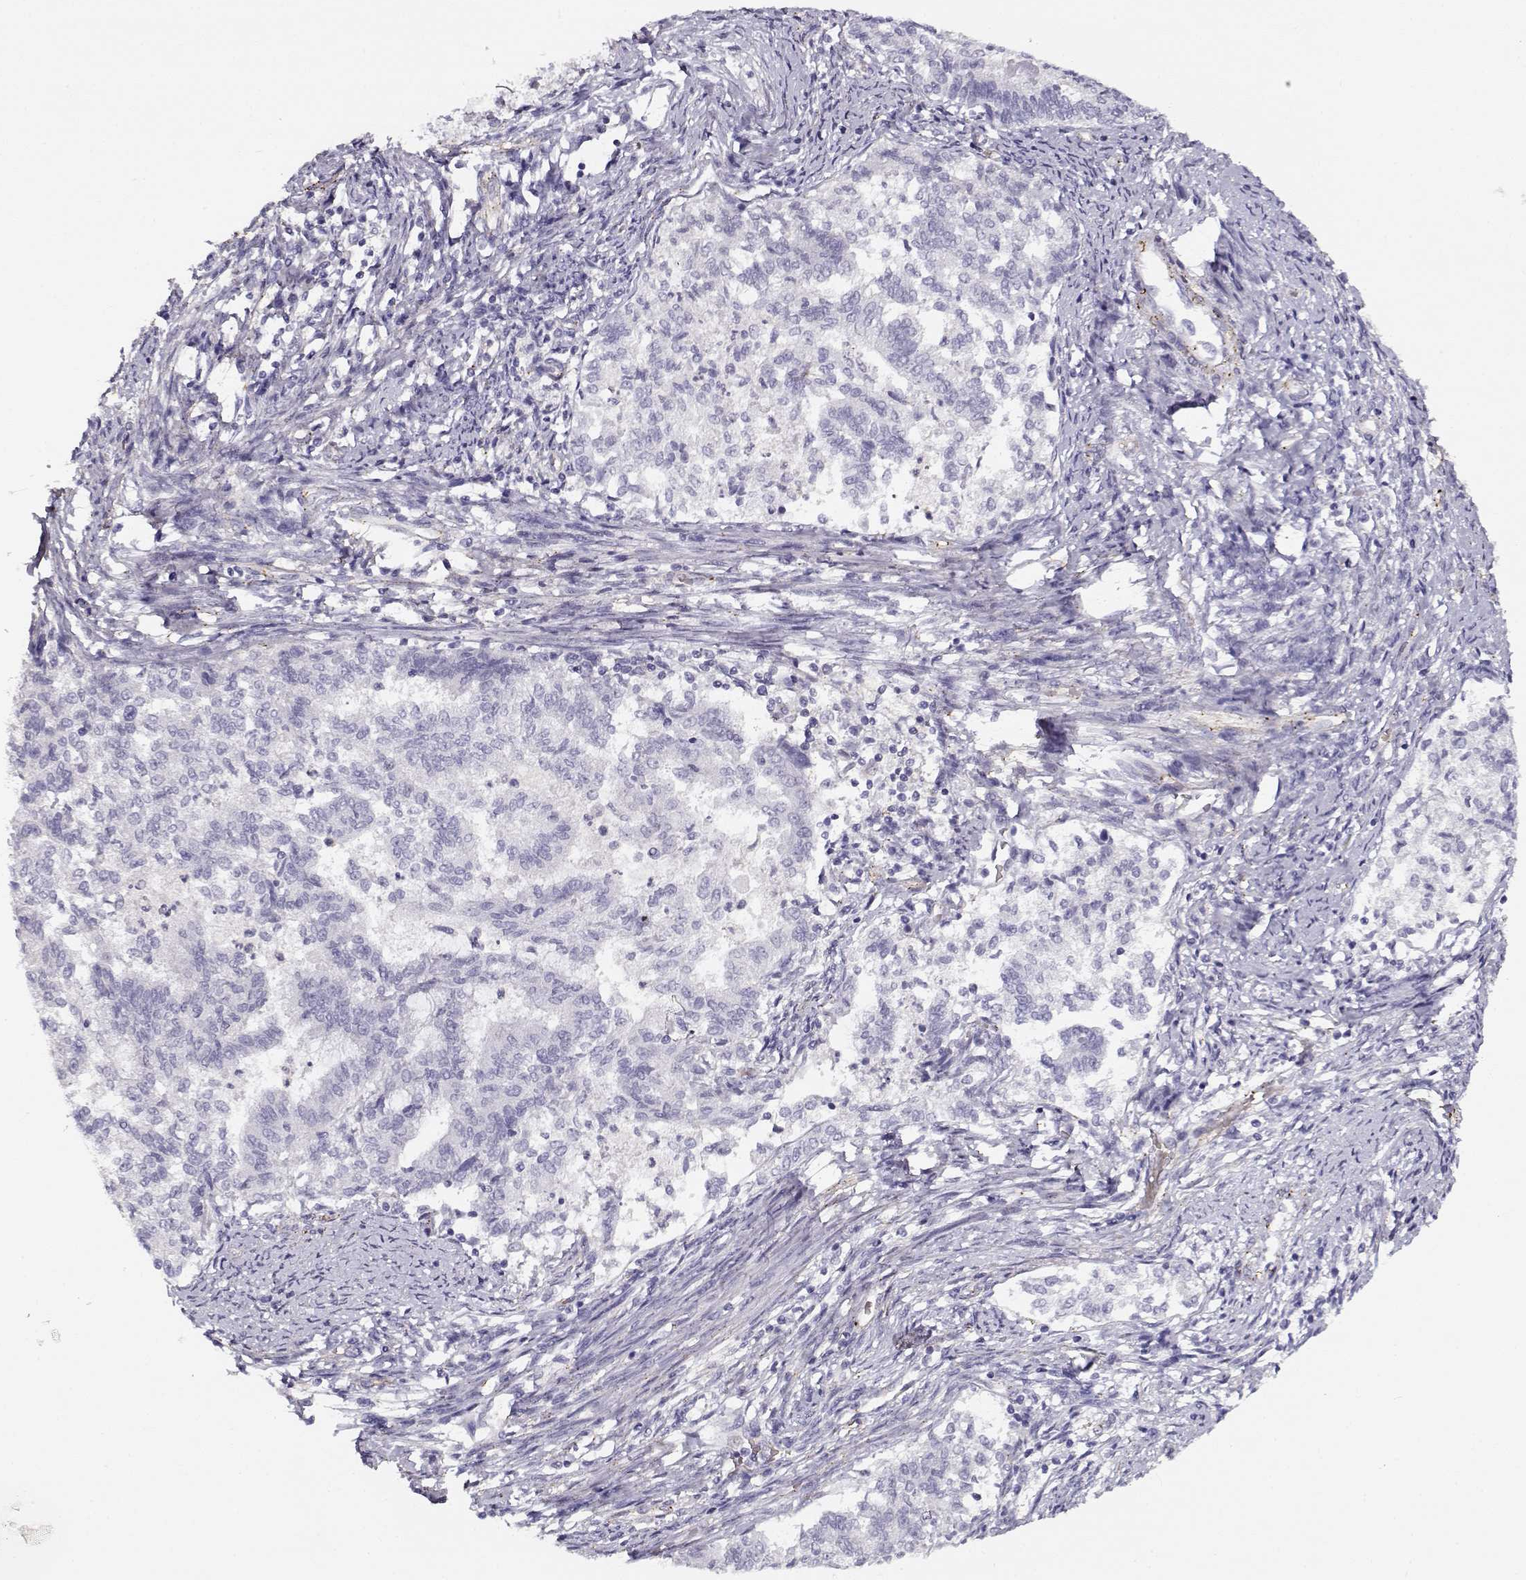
{"staining": {"intensity": "negative", "quantity": "none", "location": "none"}, "tissue": "endometrial cancer", "cell_type": "Tumor cells", "image_type": "cancer", "snomed": [{"axis": "morphology", "description": "Adenocarcinoma, NOS"}, {"axis": "topography", "description": "Endometrium"}], "caption": "Endometrial cancer was stained to show a protein in brown. There is no significant expression in tumor cells.", "gene": "MYO1A", "patient": {"sex": "female", "age": 65}}